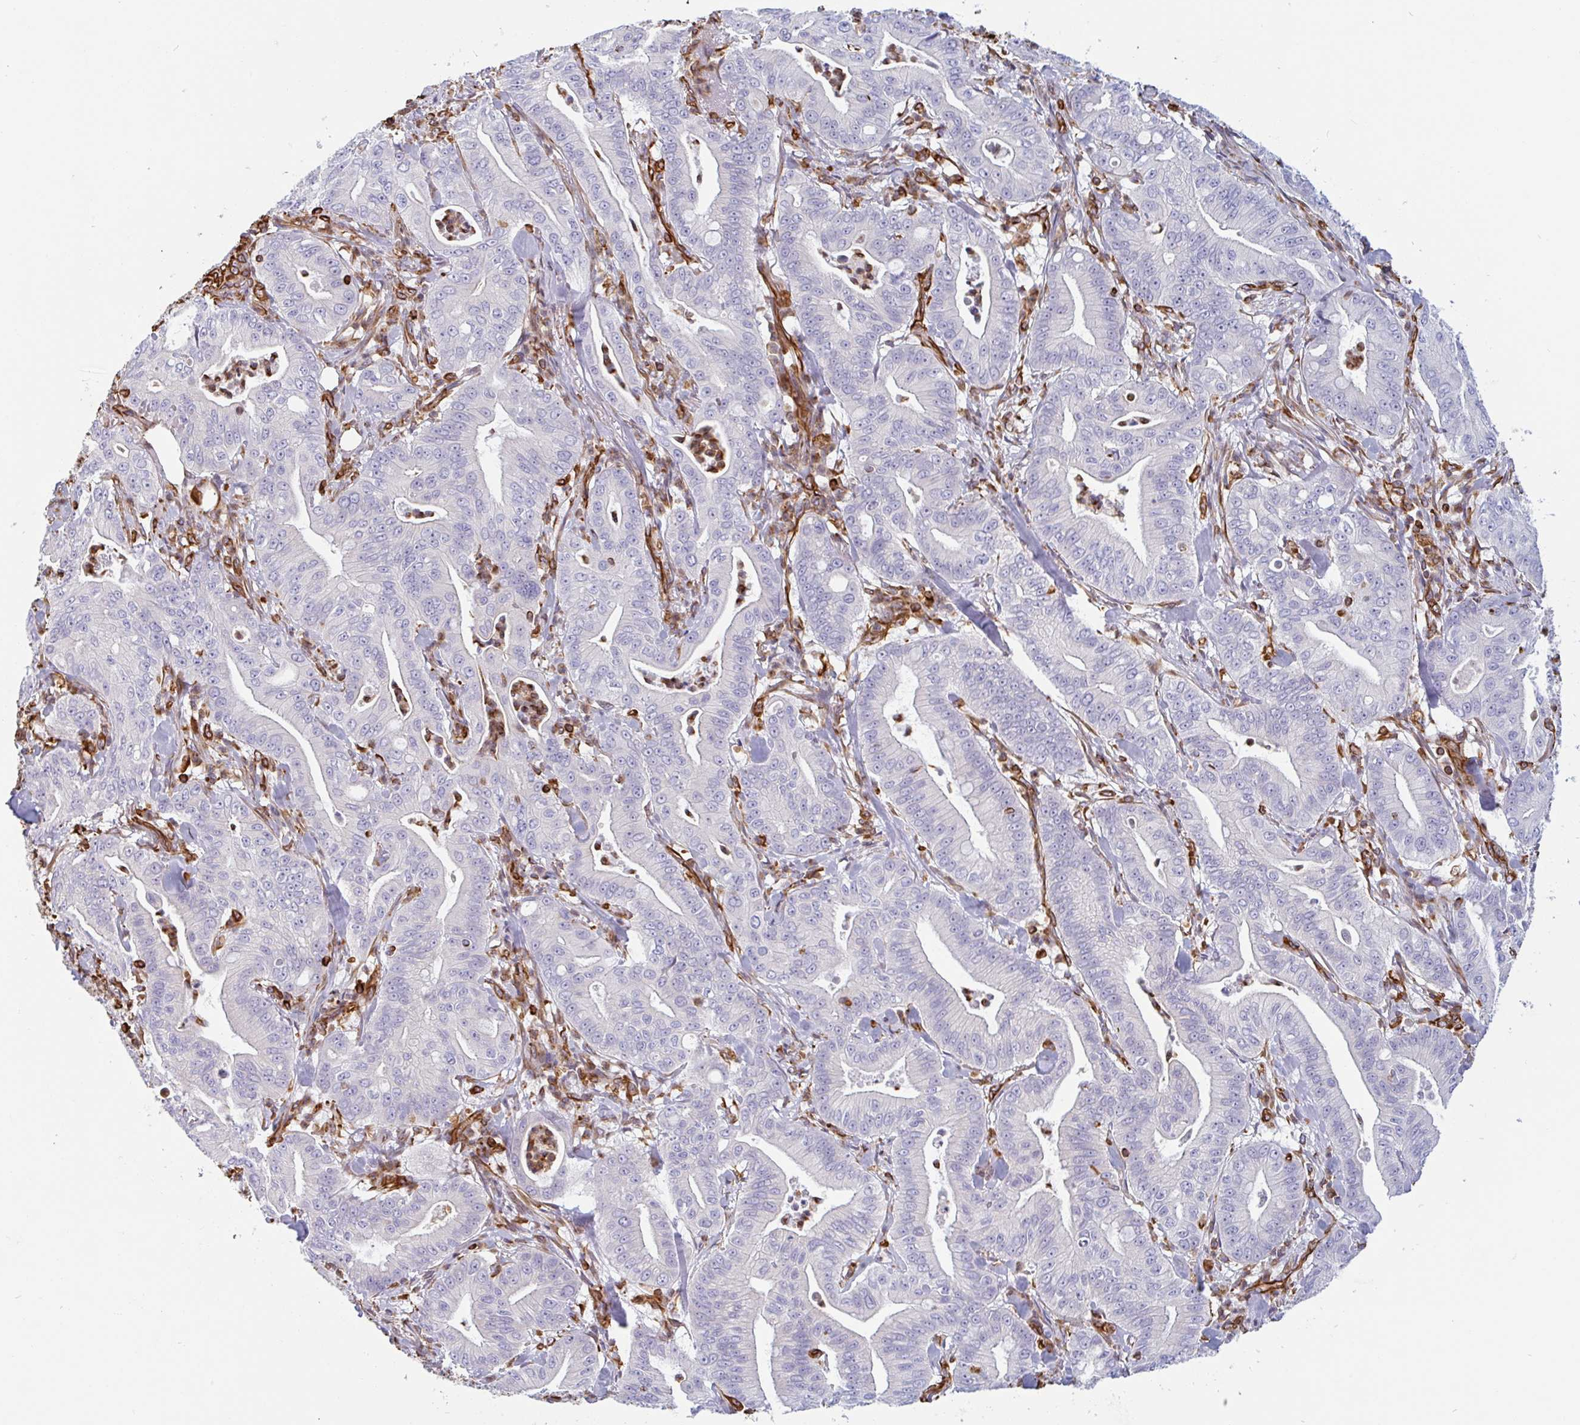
{"staining": {"intensity": "negative", "quantity": "none", "location": "none"}, "tissue": "pancreatic cancer", "cell_type": "Tumor cells", "image_type": "cancer", "snomed": [{"axis": "morphology", "description": "Adenocarcinoma, NOS"}, {"axis": "topography", "description": "Pancreas"}], "caption": "This is a histopathology image of immunohistochemistry (IHC) staining of adenocarcinoma (pancreatic), which shows no expression in tumor cells.", "gene": "PPFIA1", "patient": {"sex": "male", "age": 71}}